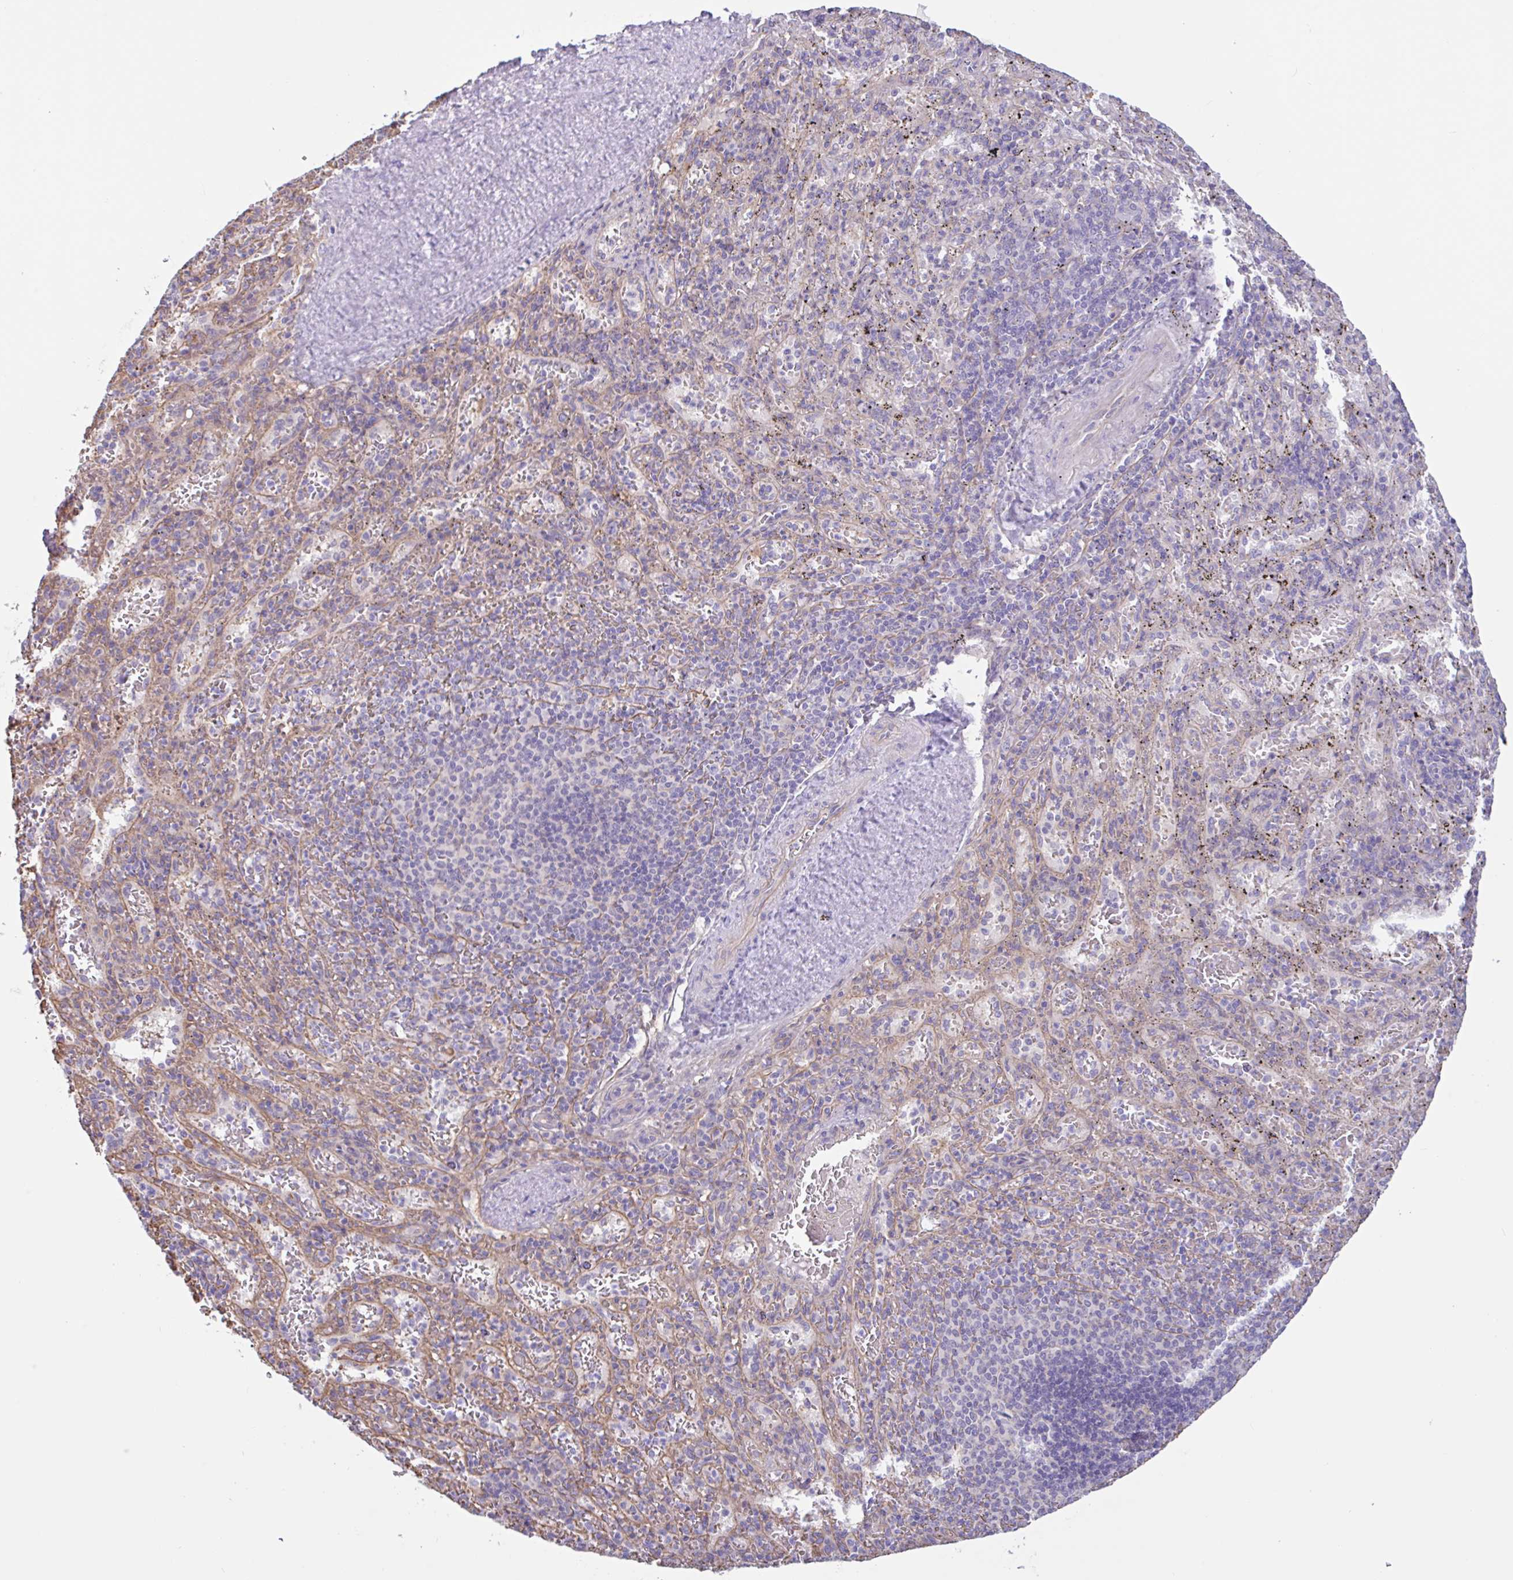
{"staining": {"intensity": "negative", "quantity": "none", "location": "none"}, "tissue": "spleen", "cell_type": "Cells in red pulp", "image_type": "normal", "snomed": [{"axis": "morphology", "description": "Normal tissue, NOS"}, {"axis": "topography", "description": "Spleen"}], "caption": "Immunohistochemical staining of unremarkable spleen demonstrates no significant positivity in cells in red pulp.", "gene": "PLCD4", "patient": {"sex": "male", "age": 57}}